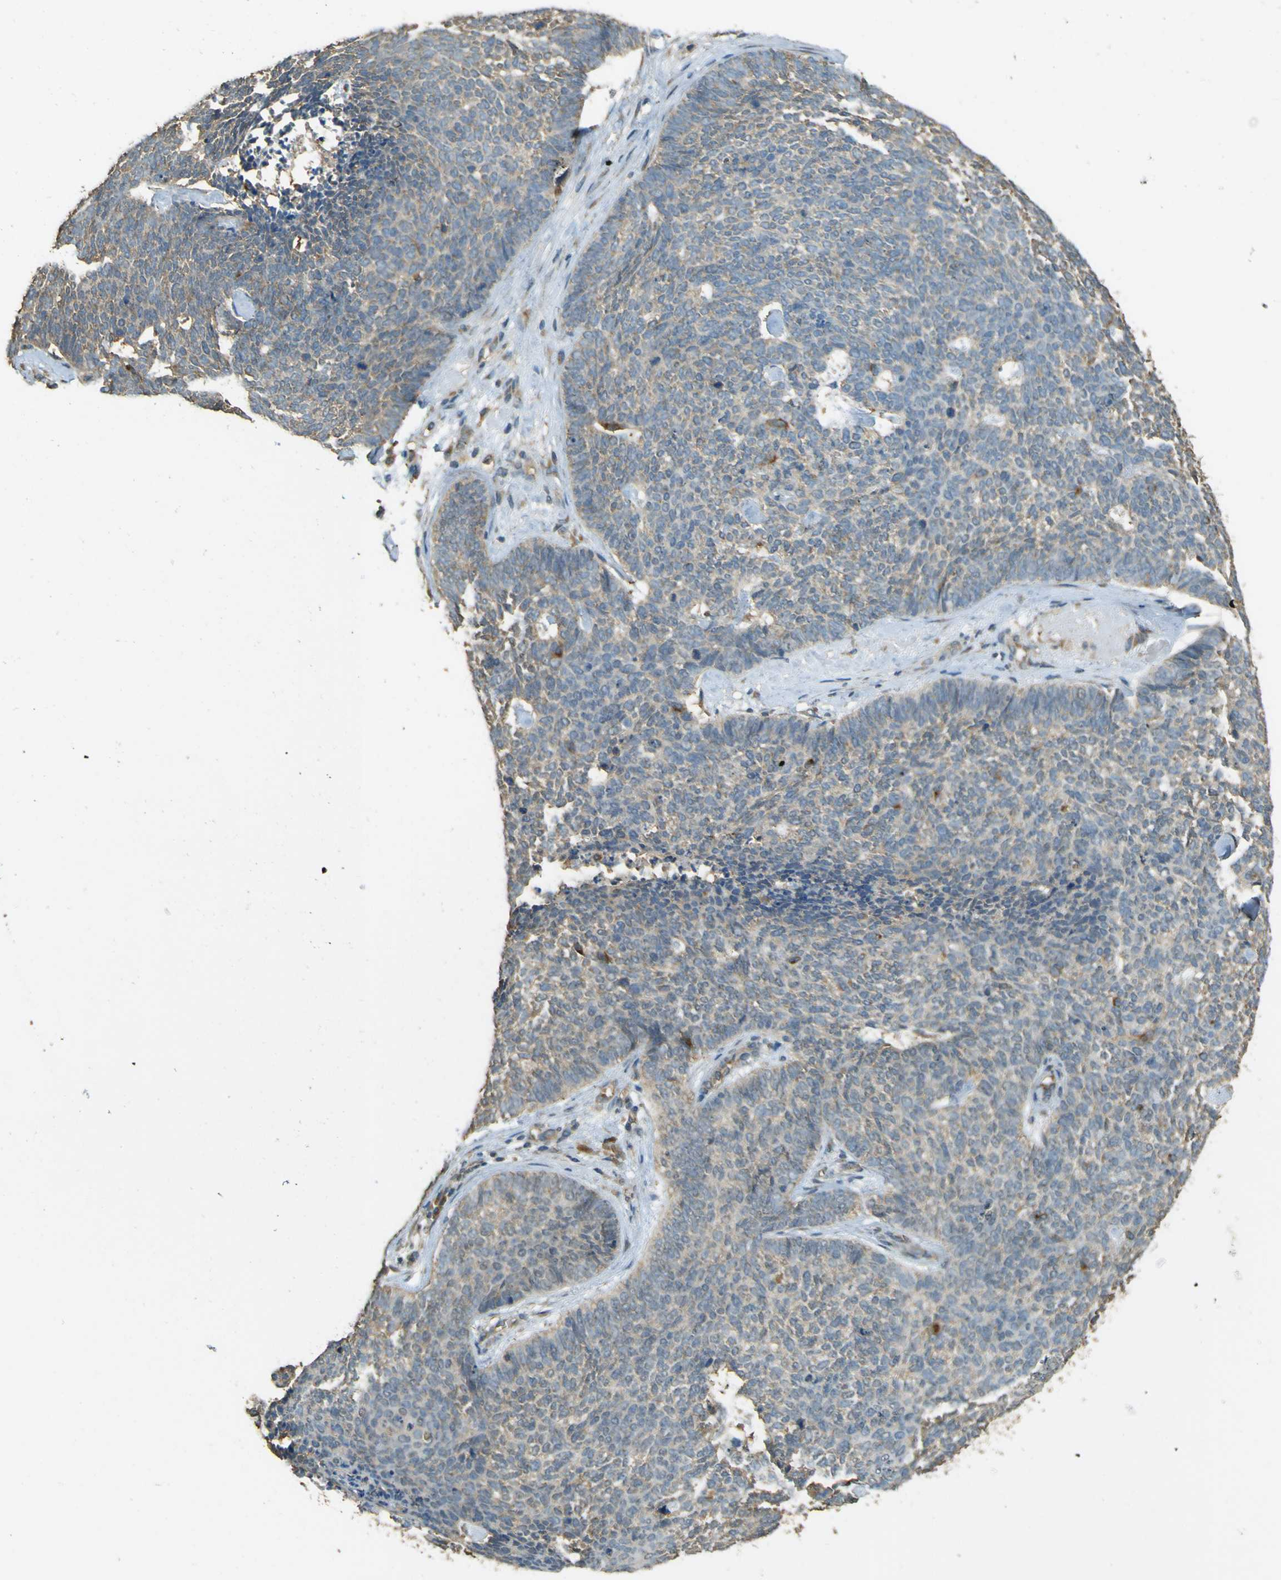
{"staining": {"intensity": "negative", "quantity": "none", "location": "none"}, "tissue": "skin cancer", "cell_type": "Tumor cells", "image_type": "cancer", "snomed": [{"axis": "morphology", "description": "Basal cell carcinoma"}, {"axis": "topography", "description": "Skin"}], "caption": "Tumor cells show no significant protein staining in basal cell carcinoma (skin). (DAB (3,3'-diaminobenzidine) IHC with hematoxylin counter stain).", "gene": "GOLGA1", "patient": {"sex": "female", "age": 84}}